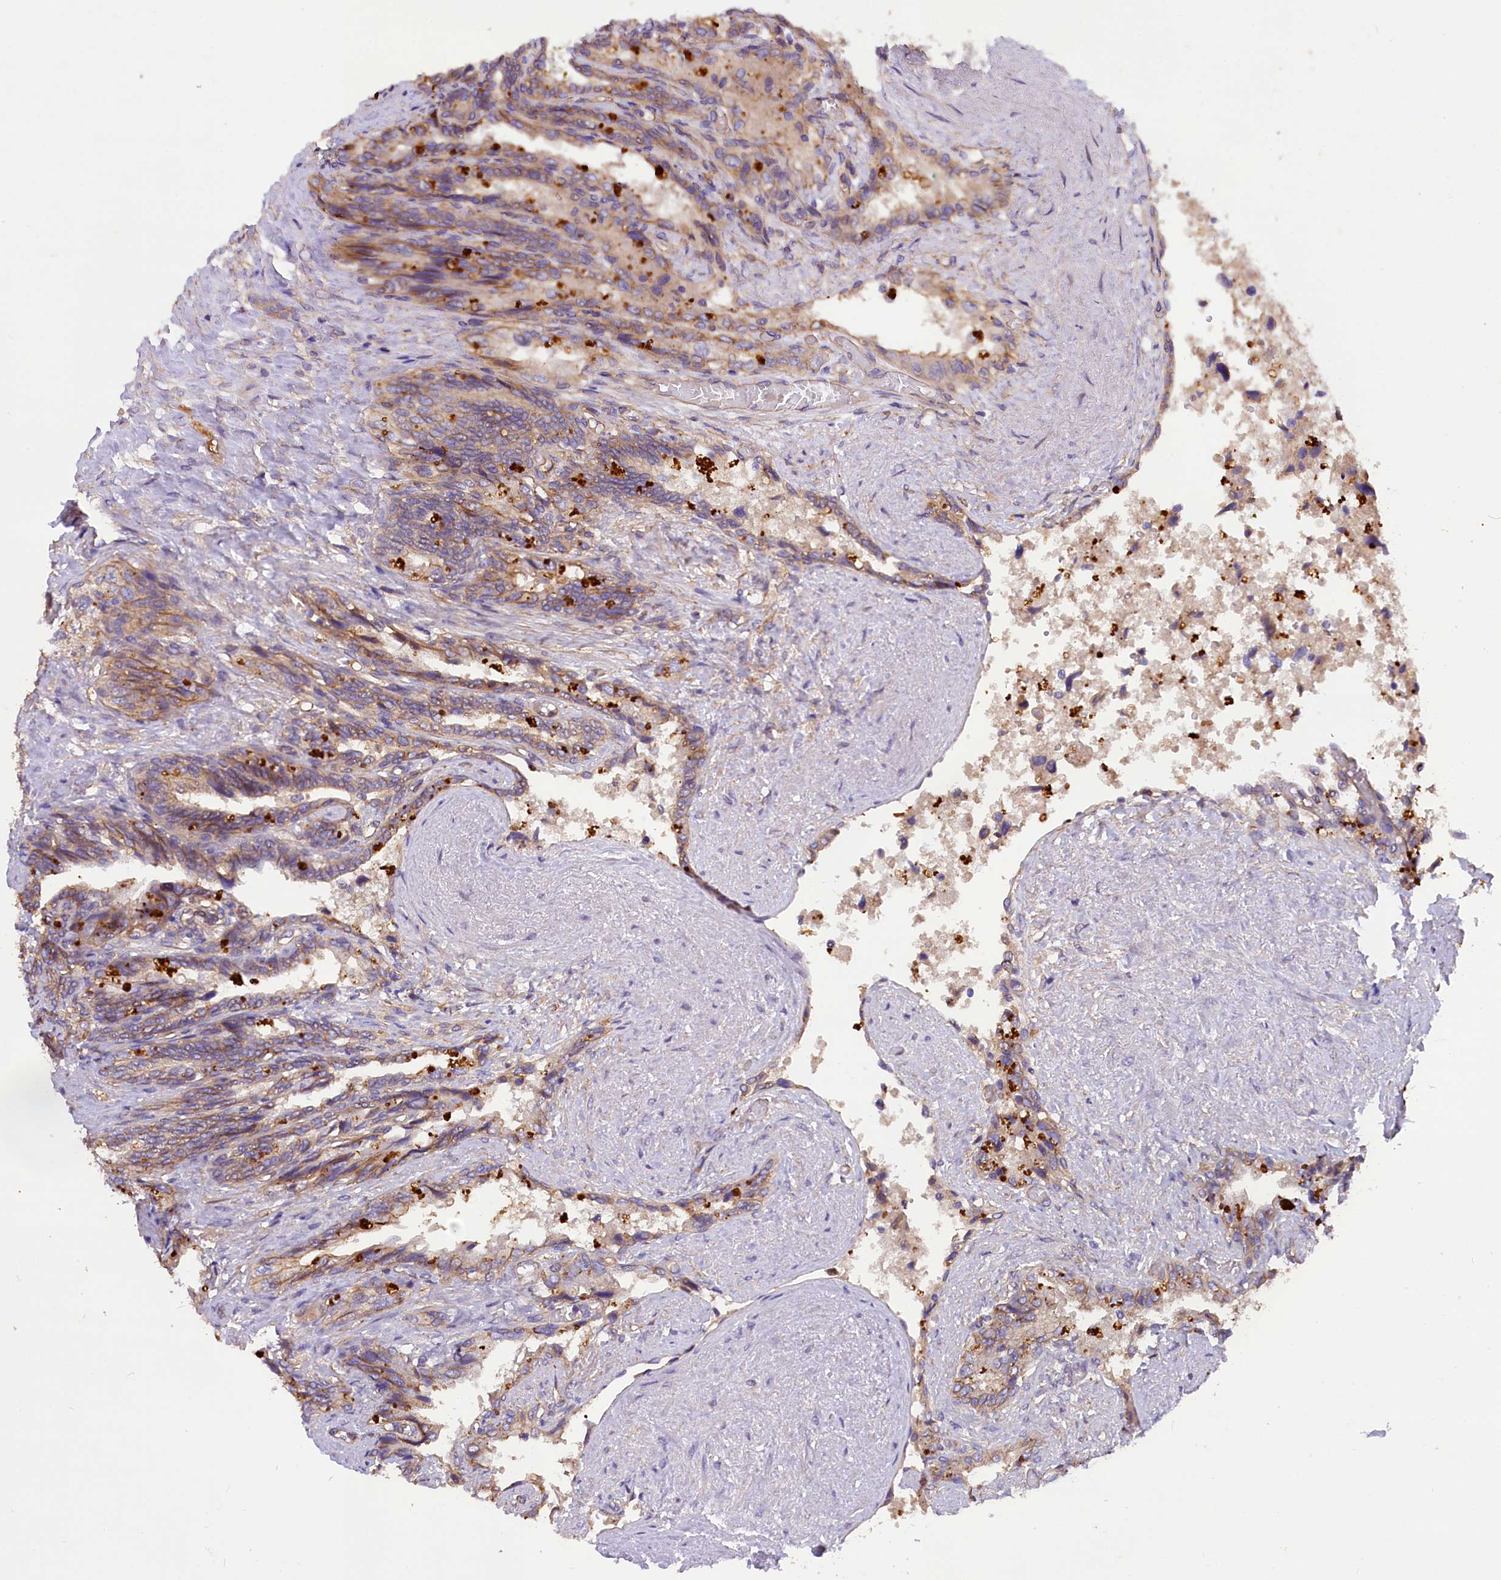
{"staining": {"intensity": "moderate", "quantity": "25%-75%", "location": "cytoplasmic/membranous"}, "tissue": "seminal vesicle", "cell_type": "Glandular cells", "image_type": "normal", "snomed": [{"axis": "morphology", "description": "Normal tissue, NOS"}, {"axis": "topography", "description": "Seminal veicle"}, {"axis": "topography", "description": "Peripheral nerve tissue"}], "caption": "Immunohistochemistry (IHC) (DAB (3,3'-diaminobenzidine)) staining of normal seminal vesicle shows moderate cytoplasmic/membranous protein staining in about 25%-75% of glandular cells.", "gene": "ERMARD", "patient": {"sex": "male", "age": 60}}